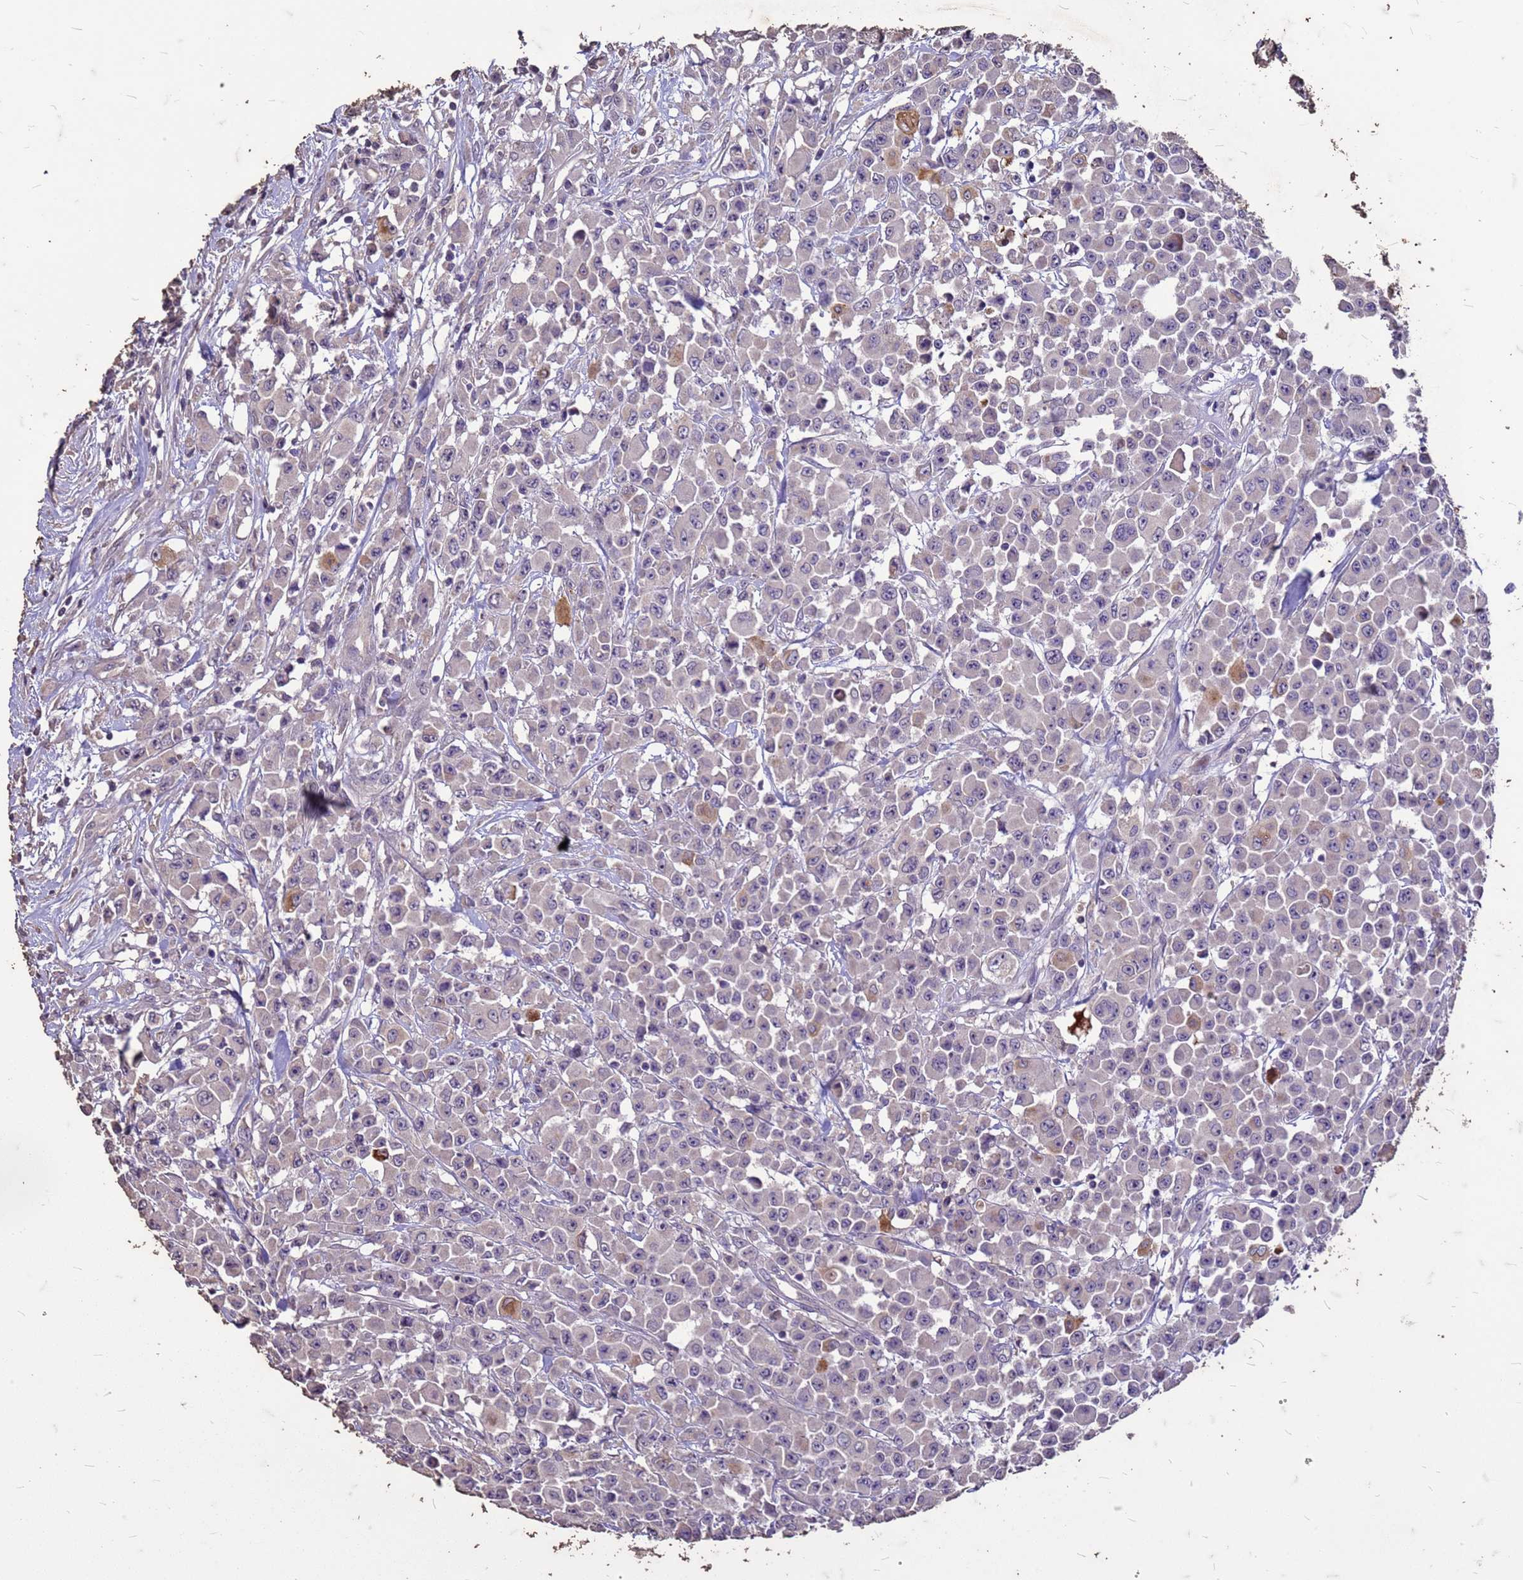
{"staining": {"intensity": "moderate", "quantity": "<25%", "location": "cytoplasmic/membranous"}, "tissue": "colorectal cancer", "cell_type": "Tumor cells", "image_type": "cancer", "snomed": [{"axis": "morphology", "description": "Adenocarcinoma, NOS"}, {"axis": "topography", "description": "Colon"}], "caption": "Immunohistochemistry (IHC) micrograph of human colorectal cancer stained for a protein (brown), which reveals low levels of moderate cytoplasmic/membranous expression in approximately <25% of tumor cells.", "gene": "FAM184B", "patient": {"sex": "male", "age": 51}}